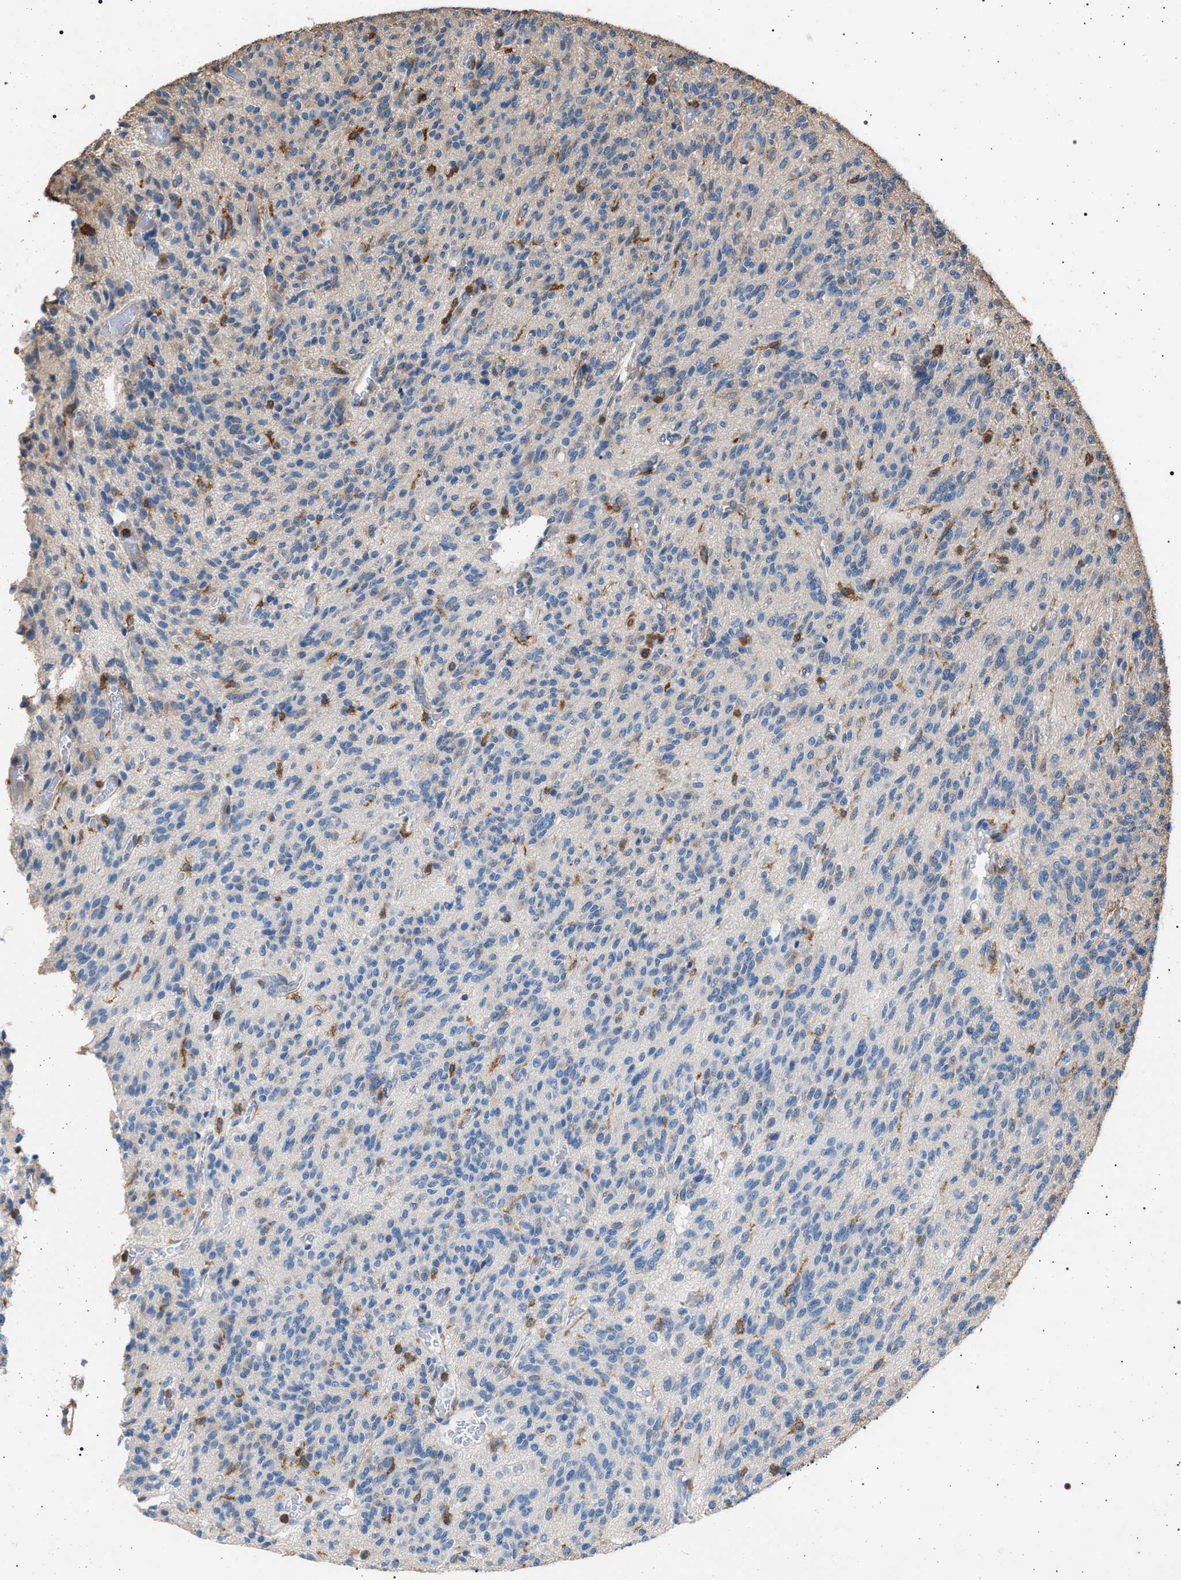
{"staining": {"intensity": "negative", "quantity": "none", "location": "none"}, "tissue": "glioma", "cell_type": "Tumor cells", "image_type": "cancer", "snomed": [{"axis": "morphology", "description": "Glioma, malignant, High grade"}, {"axis": "topography", "description": "Brain"}], "caption": "Photomicrograph shows no significant protein expression in tumor cells of high-grade glioma (malignant).", "gene": "SMAP2", "patient": {"sex": "male", "age": 34}}